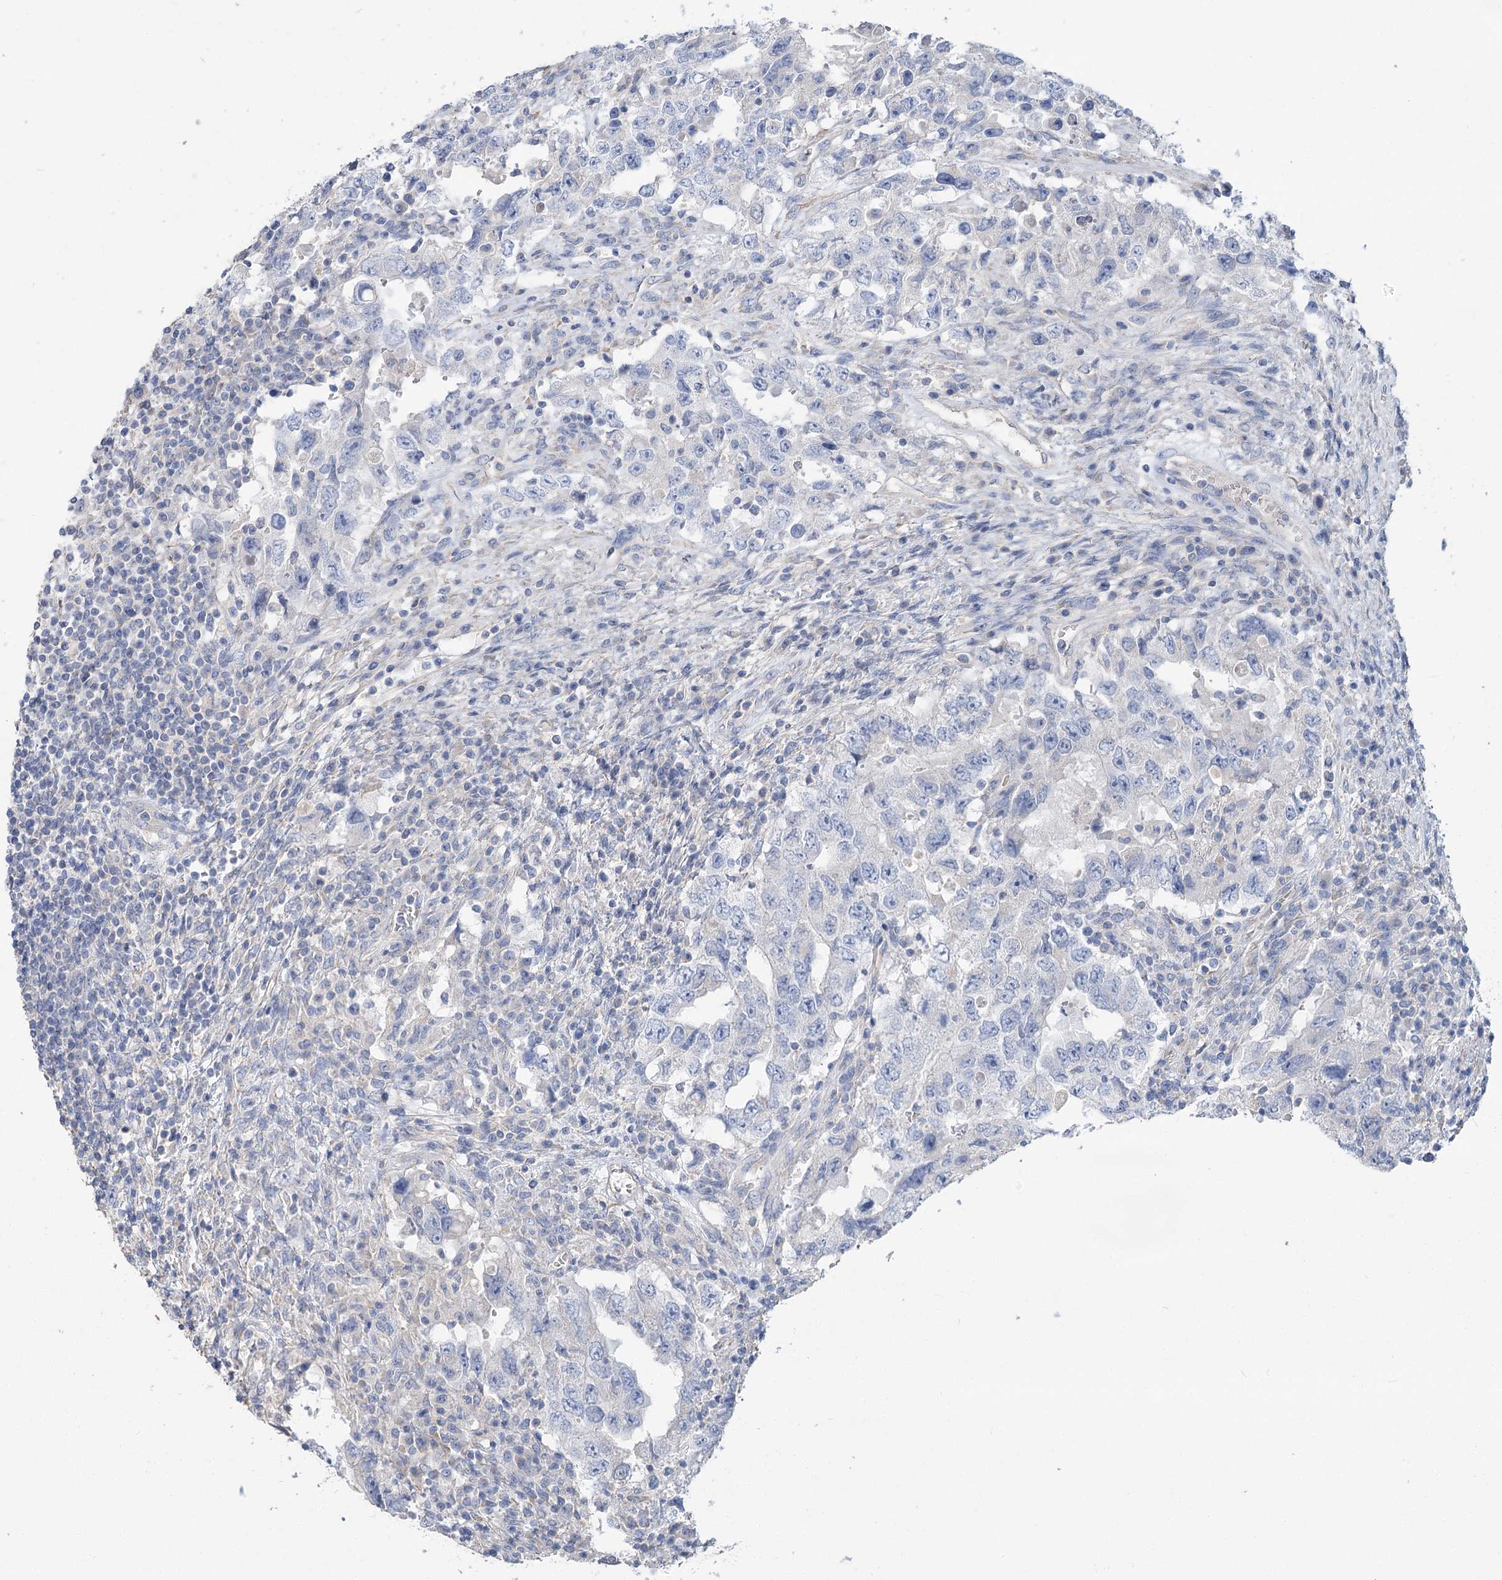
{"staining": {"intensity": "negative", "quantity": "none", "location": "none"}, "tissue": "testis cancer", "cell_type": "Tumor cells", "image_type": "cancer", "snomed": [{"axis": "morphology", "description": "Carcinoma, Embryonal, NOS"}, {"axis": "topography", "description": "Testis"}], "caption": "An image of testis cancer stained for a protein shows no brown staining in tumor cells.", "gene": "SLC9A3", "patient": {"sex": "male", "age": 26}}